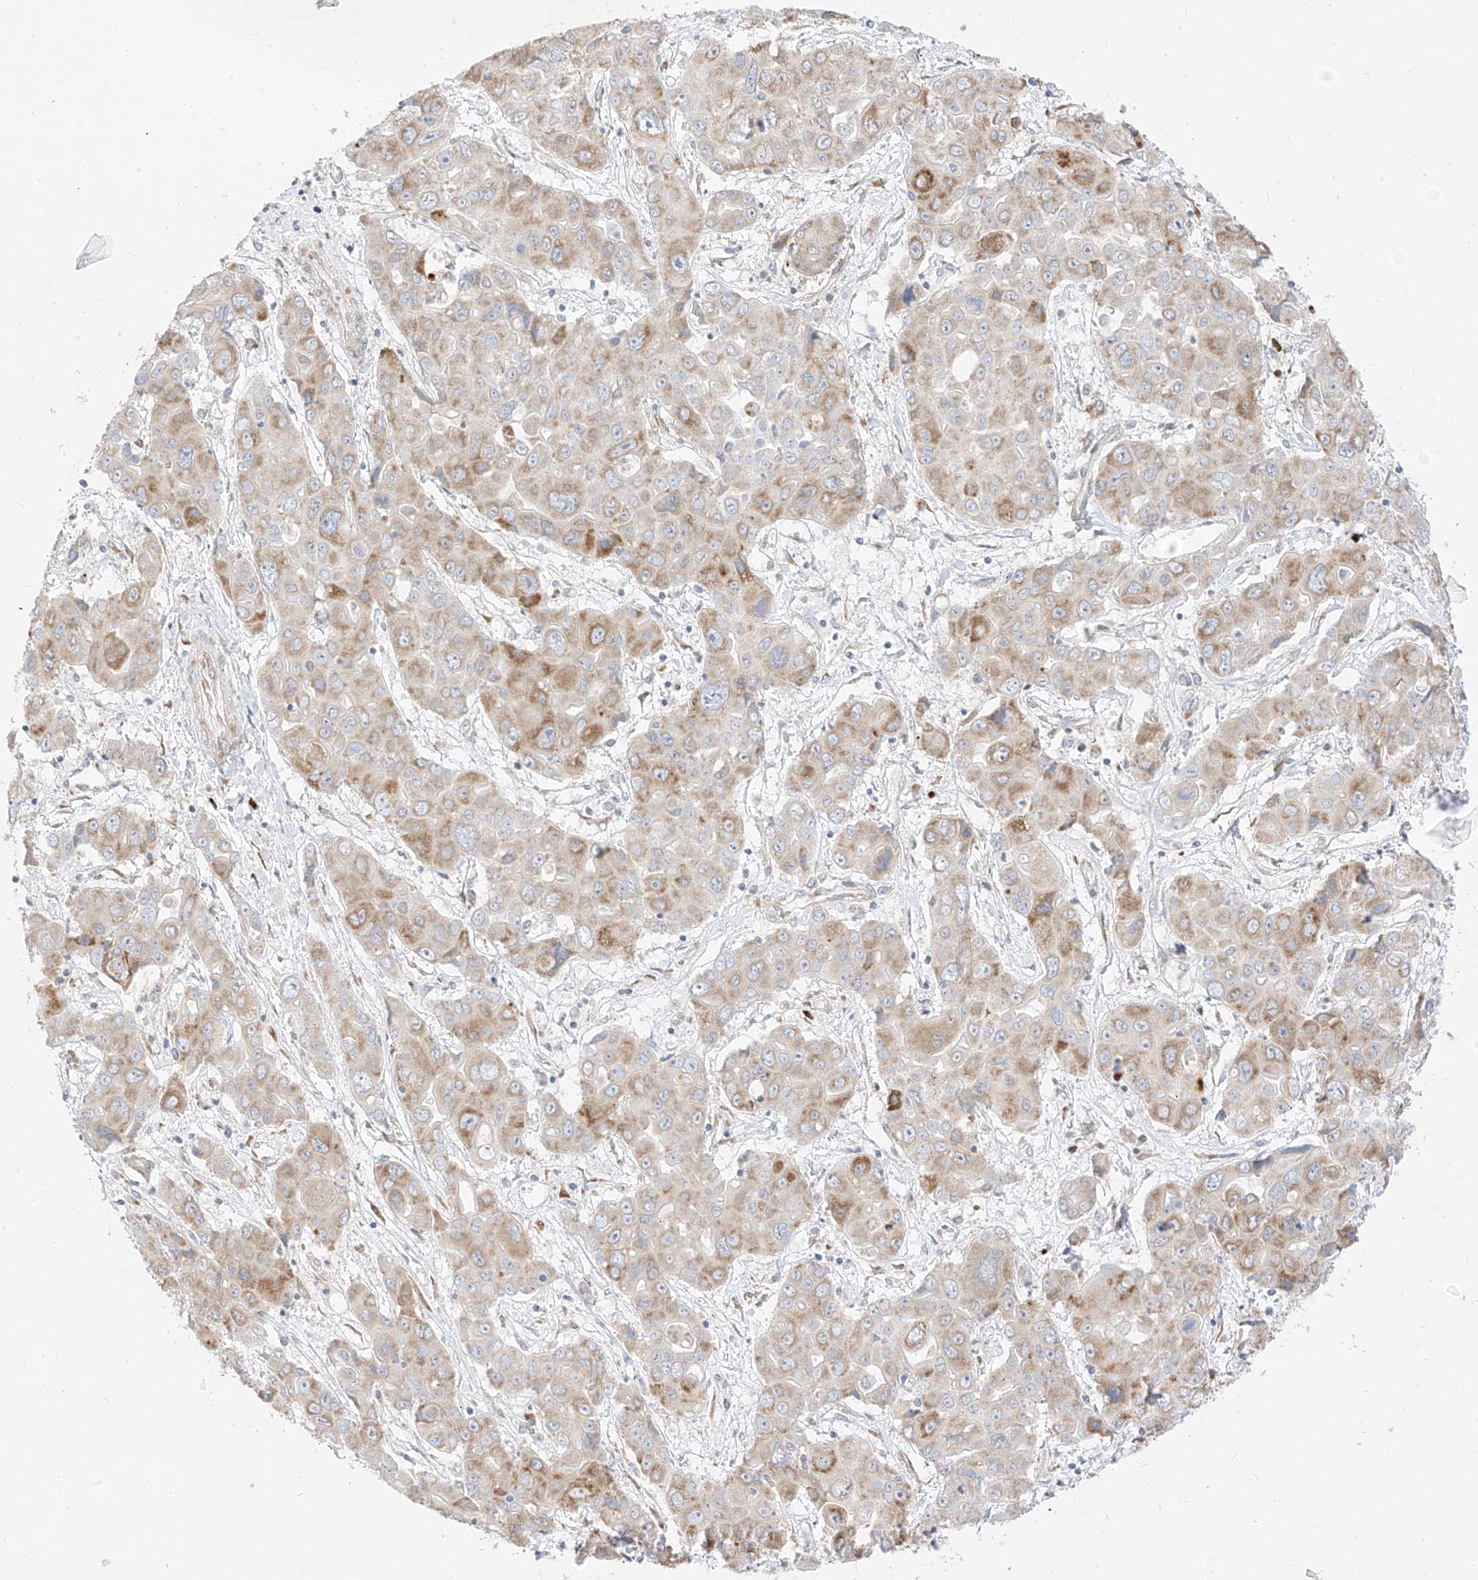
{"staining": {"intensity": "moderate", "quantity": "25%-75%", "location": "cytoplasmic/membranous"}, "tissue": "liver cancer", "cell_type": "Tumor cells", "image_type": "cancer", "snomed": [{"axis": "morphology", "description": "Cholangiocarcinoma"}, {"axis": "topography", "description": "Liver"}], "caption": "A high-resolution image shows immunohistochemistry staining of liver cancer (cholangiocarcinoma), which displays moderate cytoplasmic/membranous positivity in about 25%-75% of tumor cells.", "gene": "STT3A", "patient": {"sex": "male", "age": 67}}